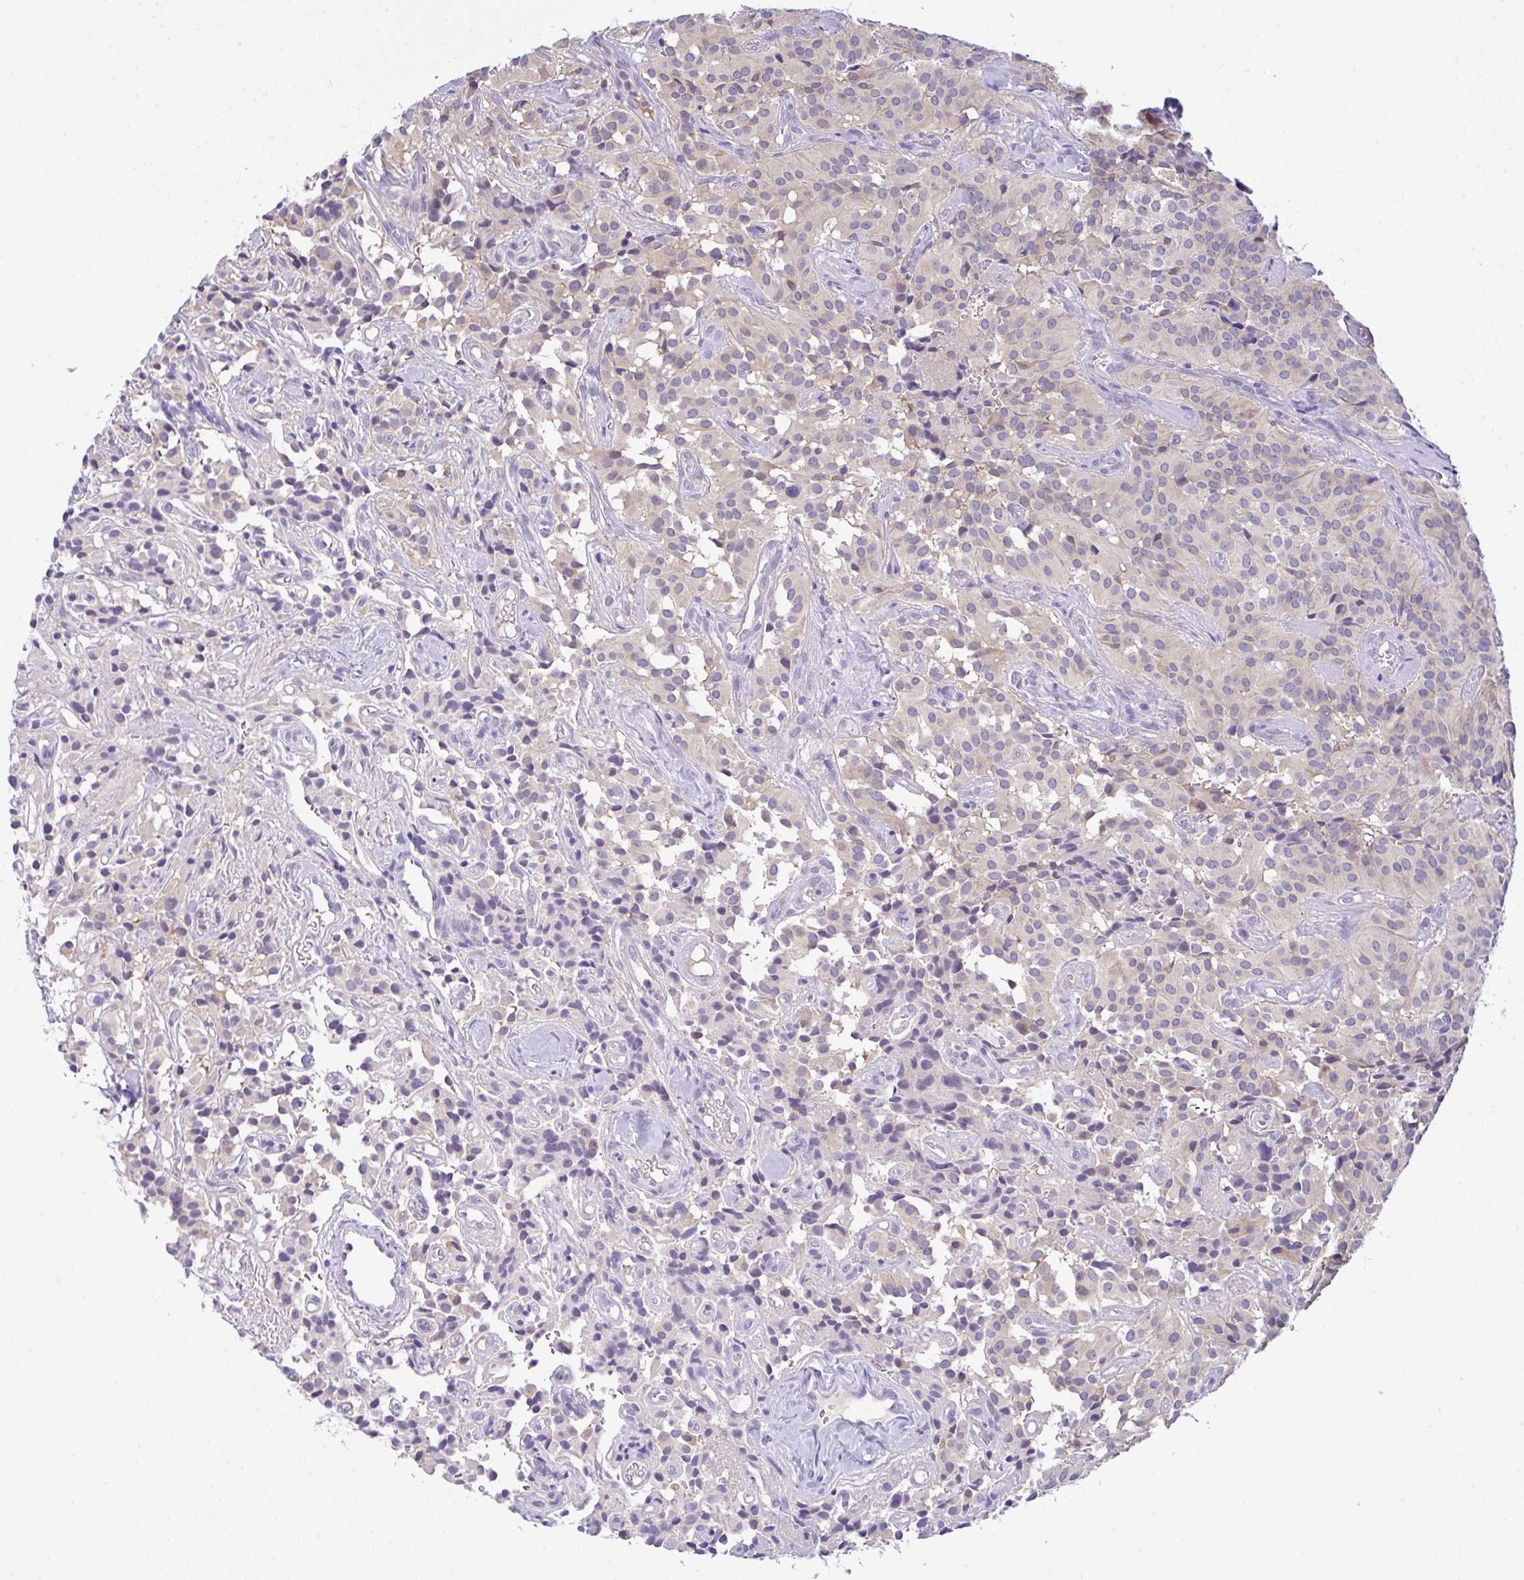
{"staining": {"intensity": "negative", "quantity": "none", "location": "none"}, "tissue": "glioma", "cell_type": "Tumor cells", "image_type": "cancer", "snomed": [{"axis": "morphology", "description": "Glioma, malignant, Low grade"}, {"axis": "topography", "description": "Brain"}], "caption": "Photomicrograph shows no significant protein positivity in tumor cells of glioma. (DAB immunohistochemistry, high magnification).", "gene": "SERPINE3", "patient": {"sex": "male", "age": 42}}